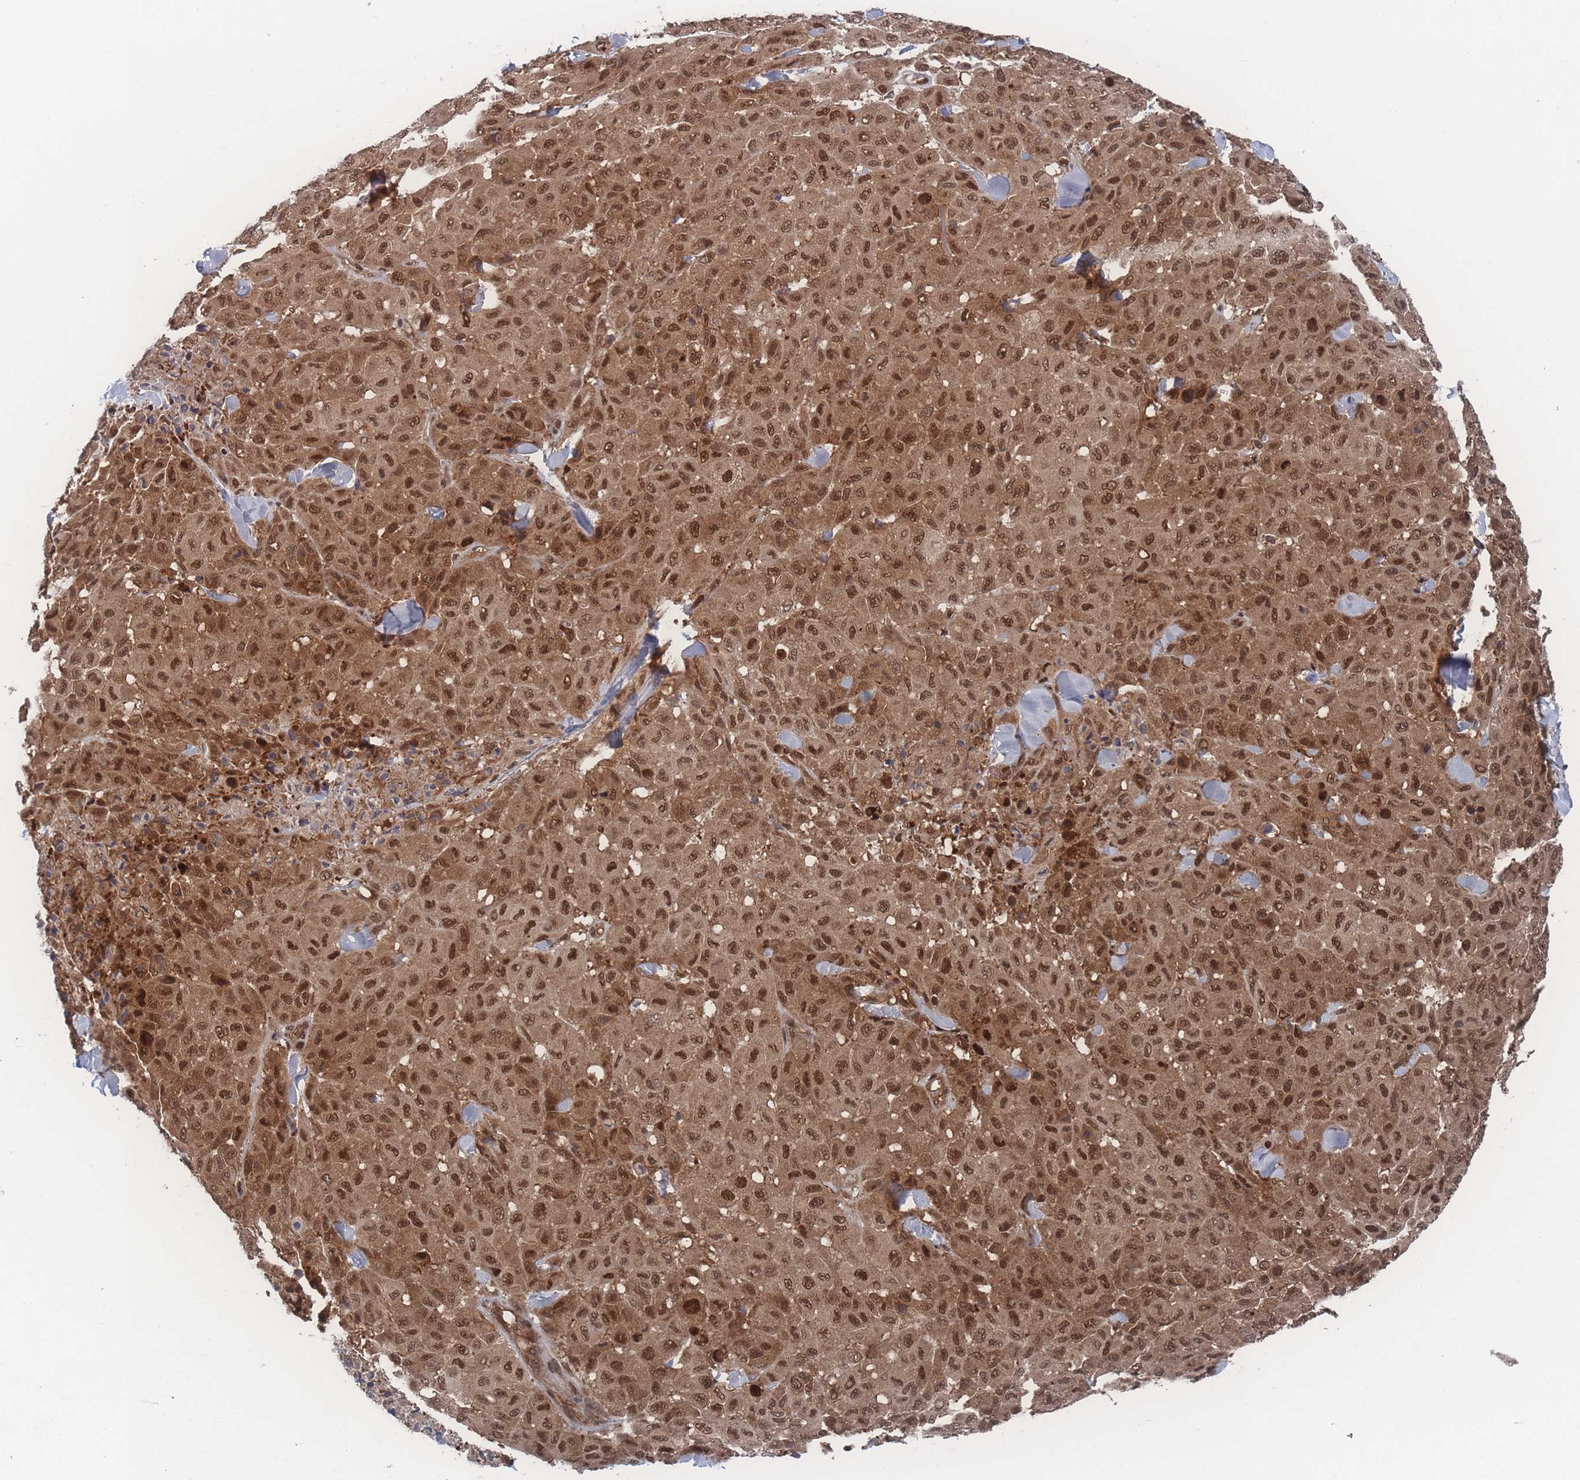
{"staining": {"intensity": "strong", "quantity": ">75%", "location": "cytoplasmic/membranous,nuclear"}, "tissue": "melanoma", "cell_type": "Tumor cells", "image_type": "cancer", "snomed": [{"axis": "morphology", "description": "Malignant melanoma, Metastatic site"}, {"axis": "topography", "description": "Skin"}], "caption": "DAB immunohistochemical staining of malignant melanoma (metastatic site) reveals strong cytoplasmic/membranous and nuclear protein expression in about >75% of tumor cells.", "gene": "PSMA1", "patient": {"sex": "female", "age": 81}}